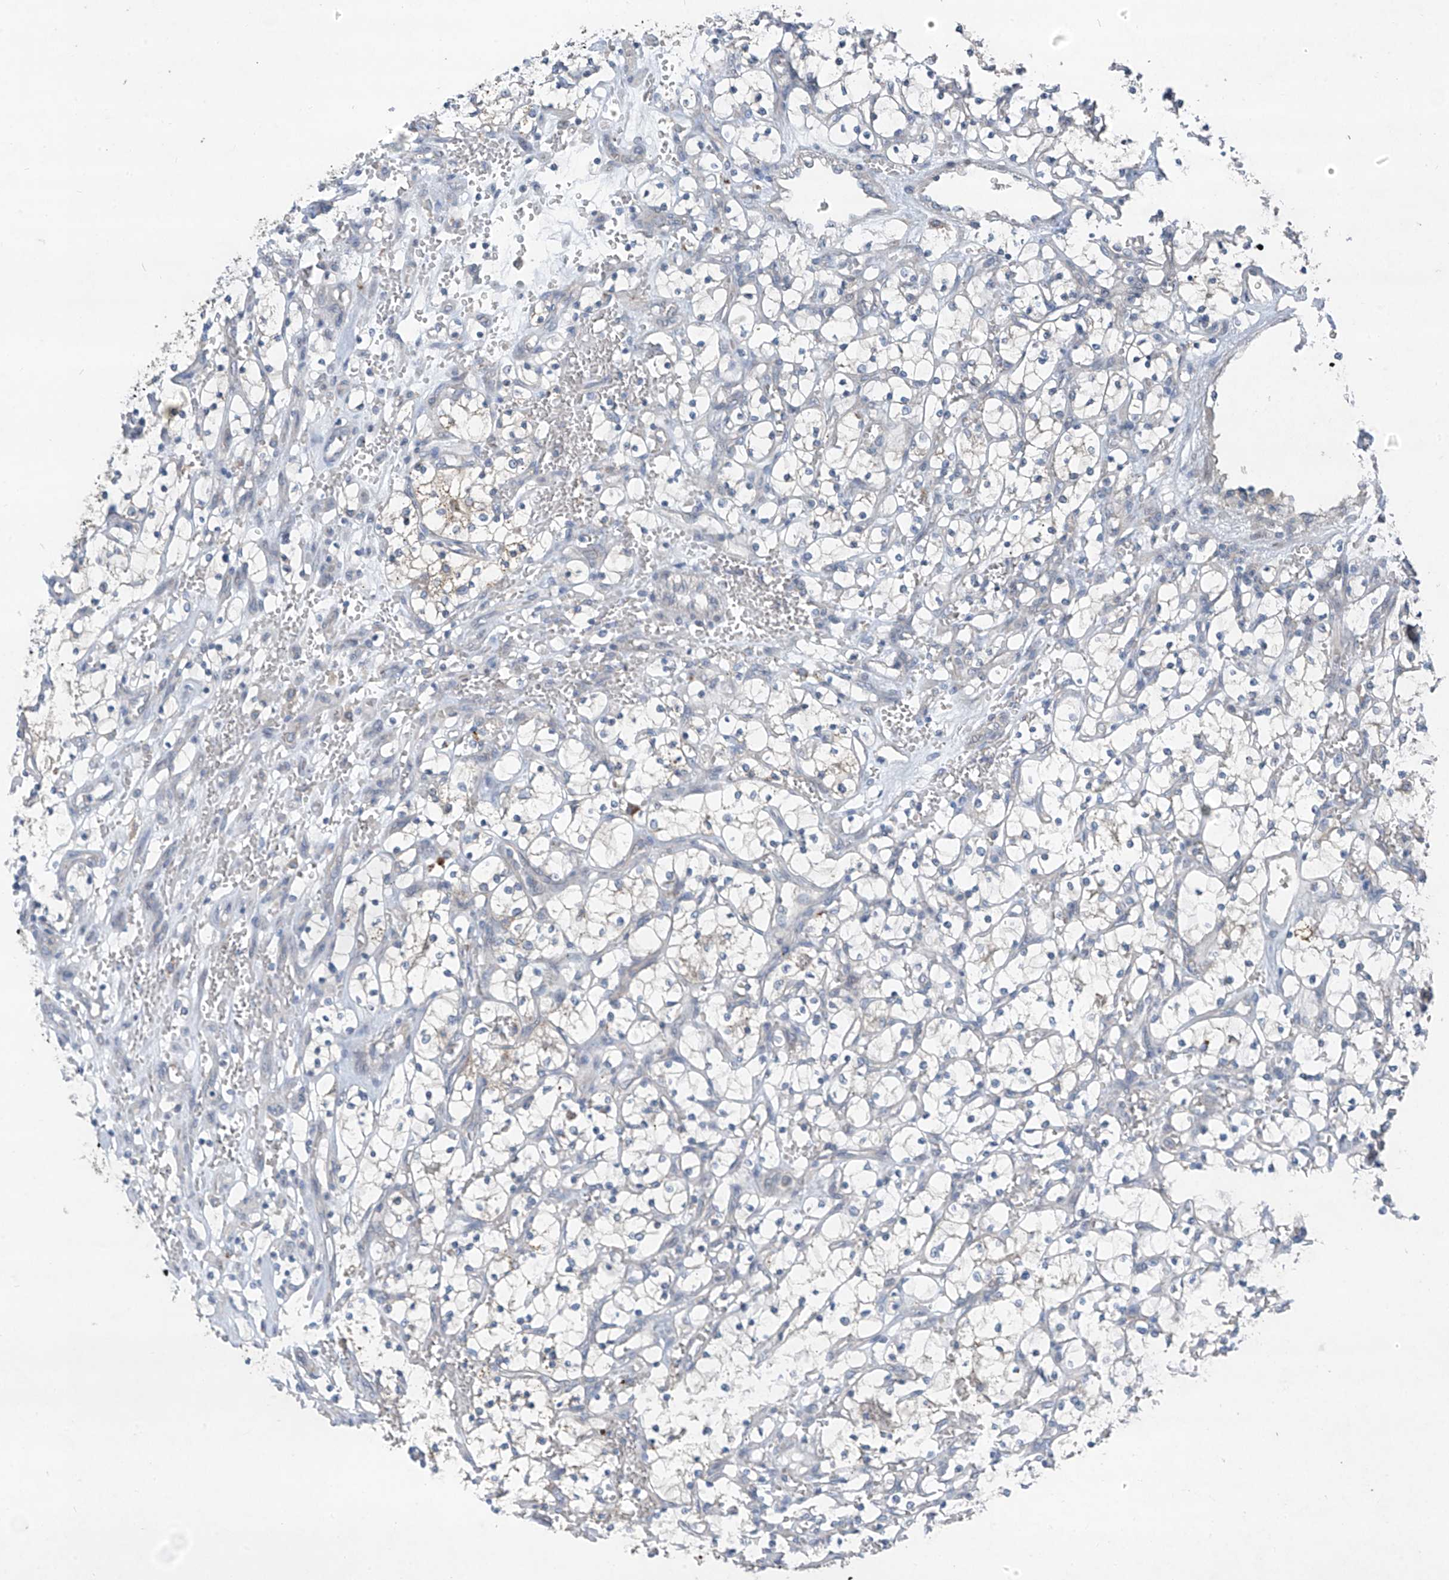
{"staining": {"intensity": "negative", "quantity": "none", "location": "none"}, "tissue": "renal cancer", "cell_type": "Tumor cells", "image_type": "cancer", "snomed": [{"axis": "morphology", "description": "Adenocarcinoma, NOS"}, {"axis": "topography", "description": "Kidney"}], "caption": "Immunohistochemical staining of renal cancer (adenocarcinoma) reveals no significant expression in tumor cells.", "gene": "FOXRED2", "patient": {"sex": "female", "age": 69}}